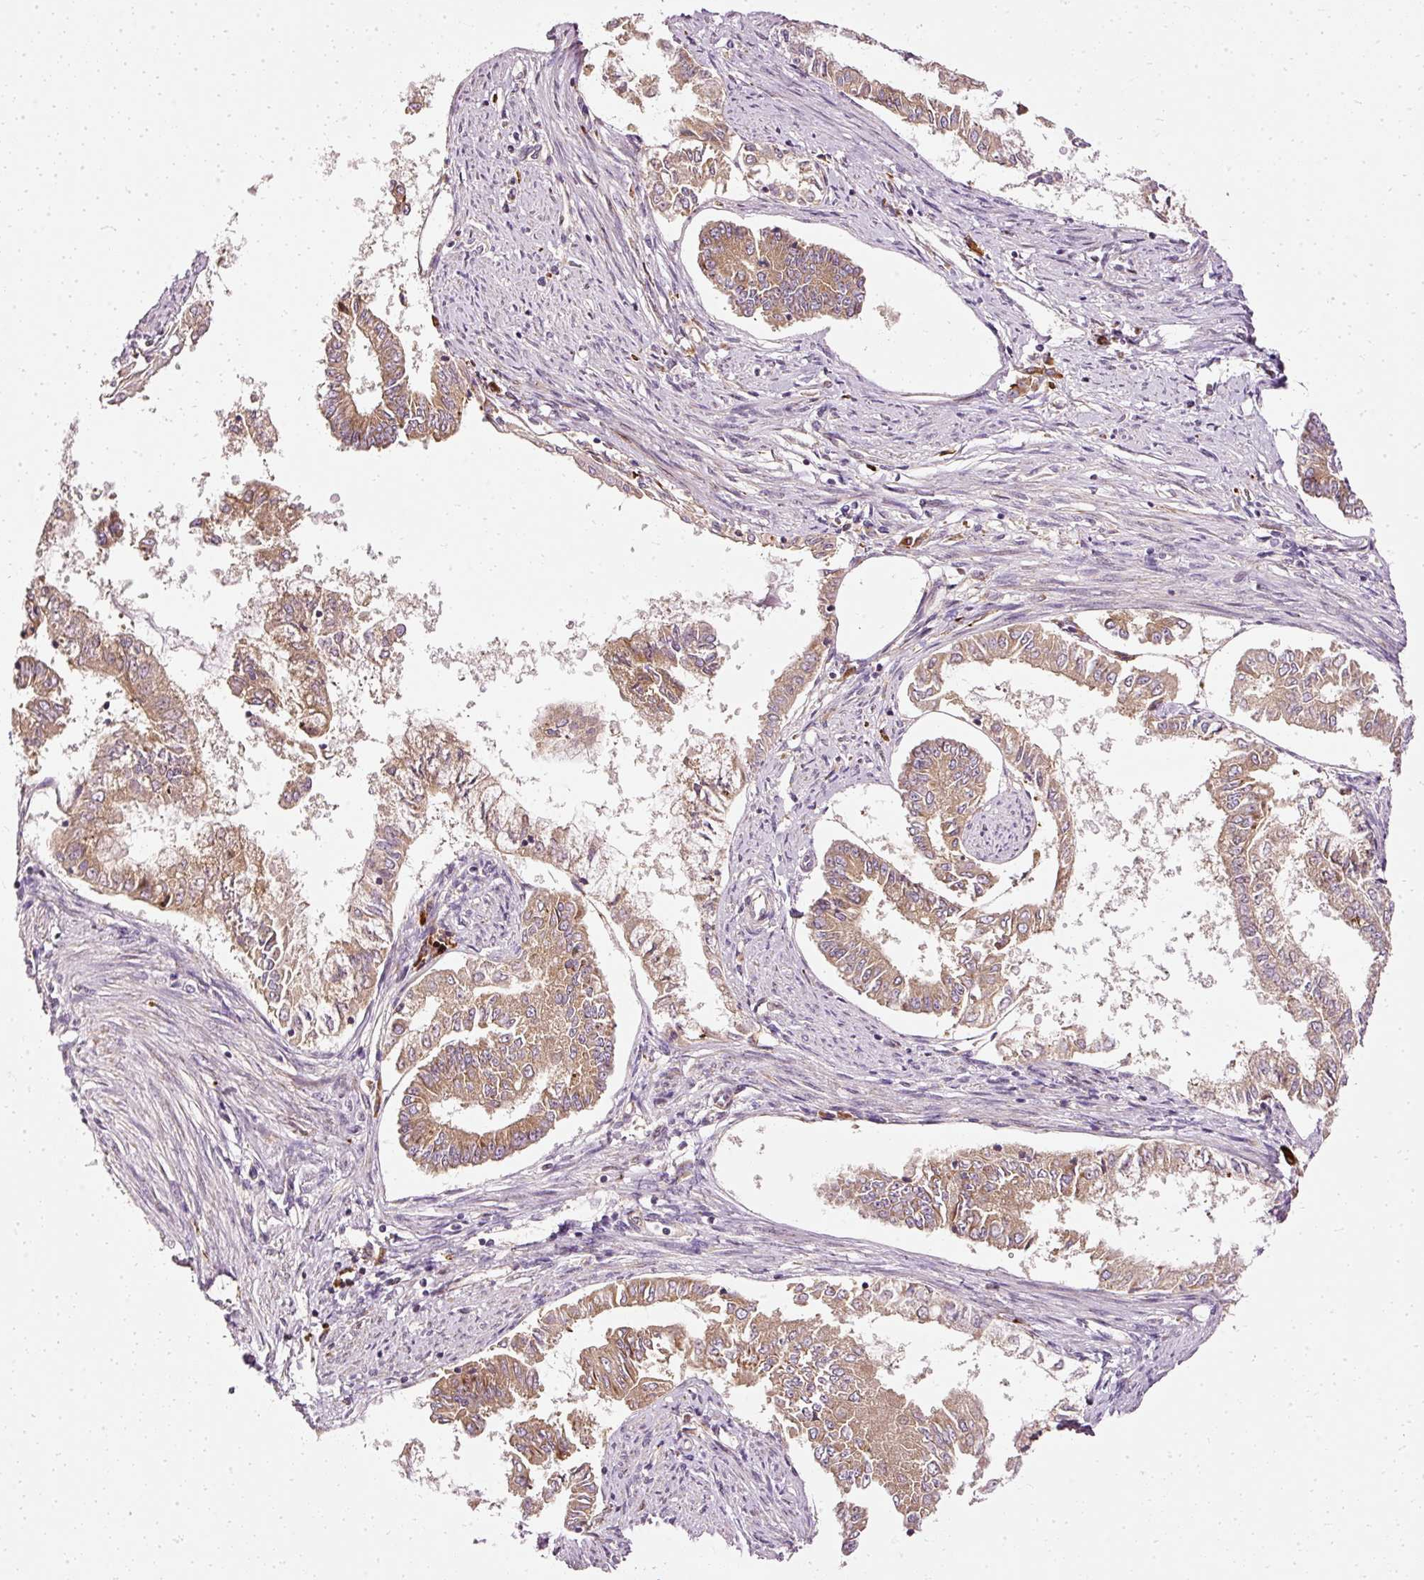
{"staining": {"intensity": "moderate", "quantity": ">75%", "location": "cytoplasmic/membranous"}, "tissue": "endometrial cancer", "cell_type": "Tumor cells", "image_type": "cancer", "snomed": [{"axis": "morphology", "description": "Adenocarcinoma, NOS"}, {"axis": "topography", "description": "Endometrium"}], "caption": "This histopathology image displays immunohistochemistry staining of adenocarcinoma (endometrial), with medium moderate cytoplasmic/membranous staining in approximately >75% of tumor cells.", "gene": "NAPA", "patient": {"sex": "female", "age": 76}}